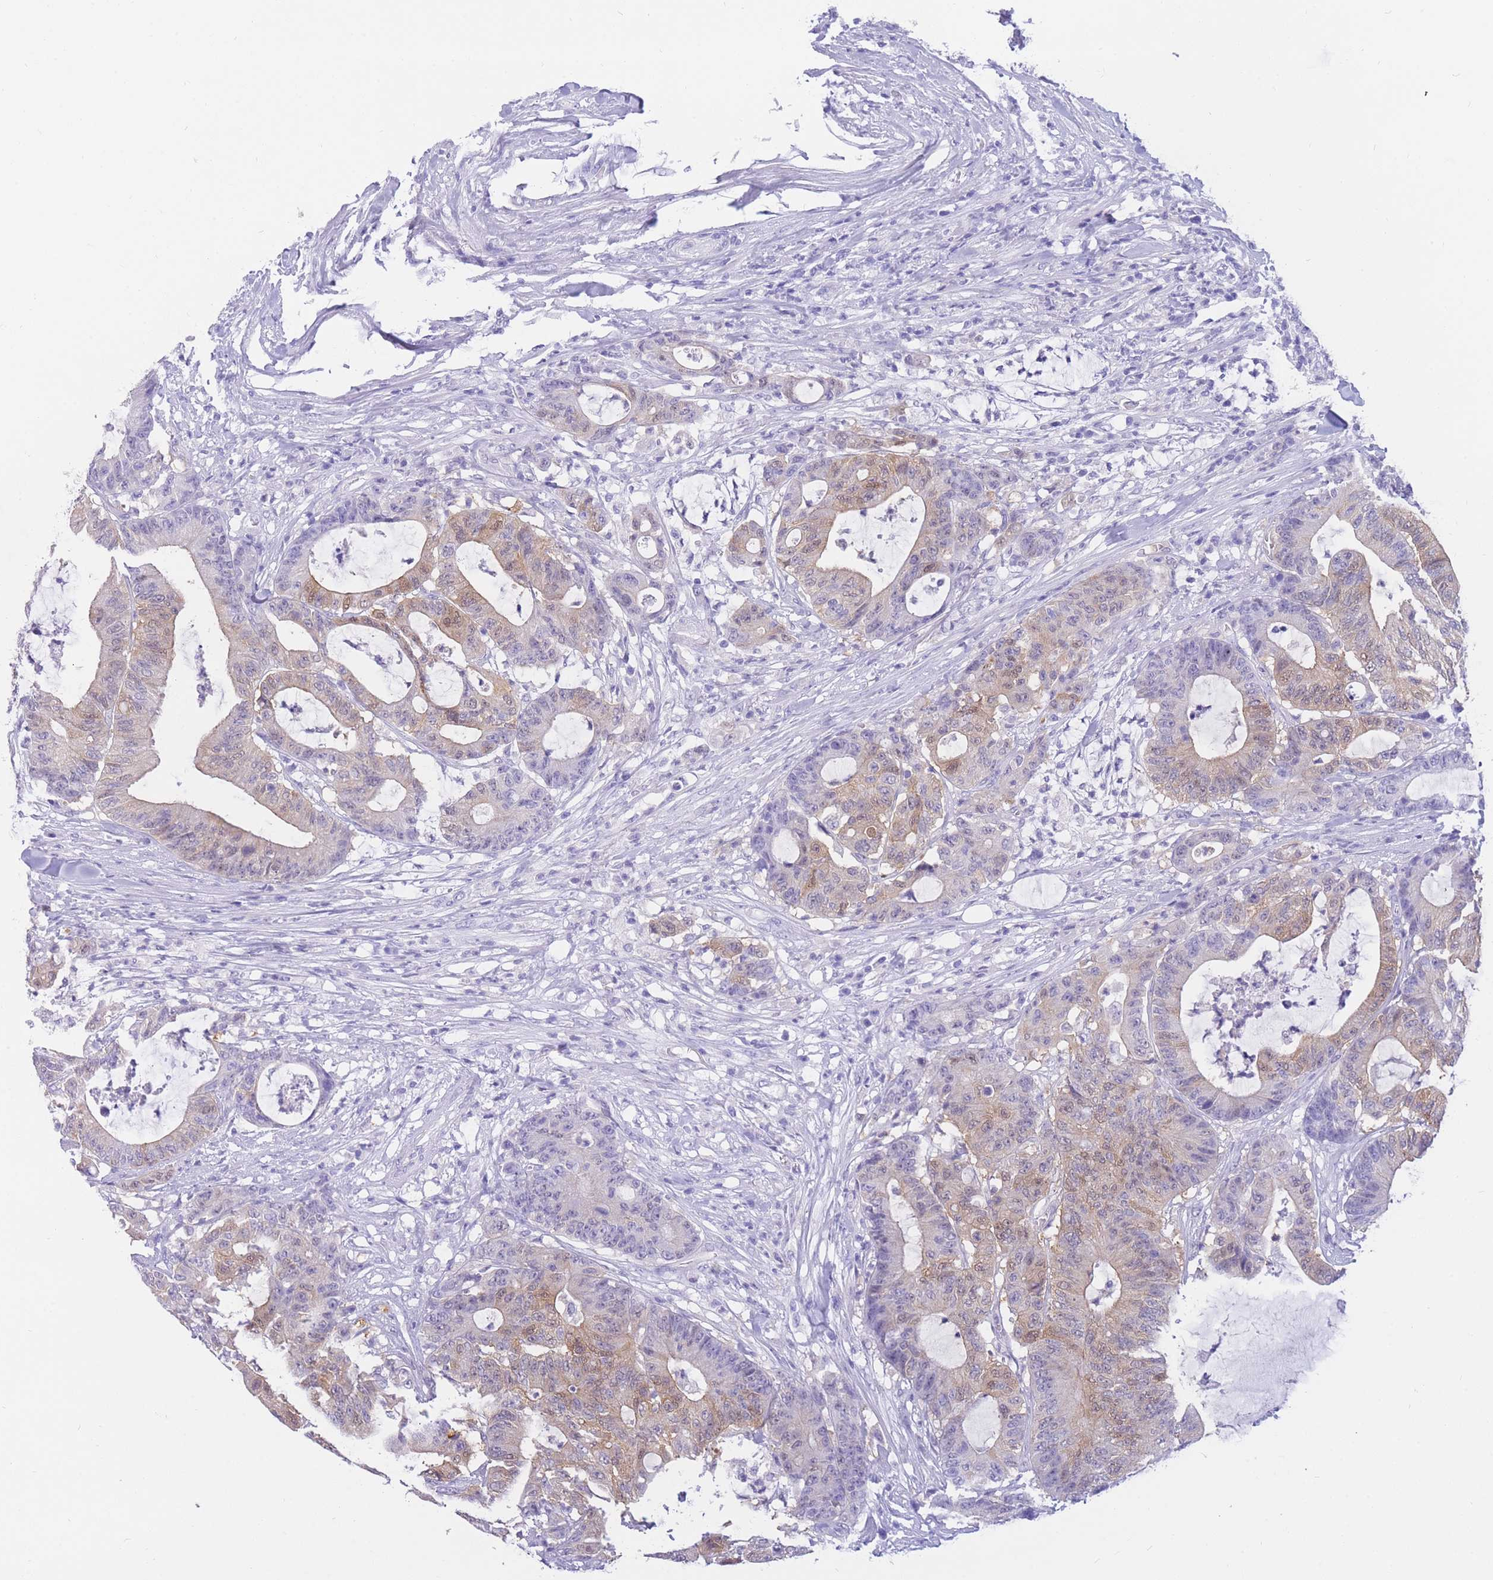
{"staining": {"intensity": "weak", "quantity": "25%-75%", "location": "cytoplasmic/membranous,nuclear"}, "tissue": "colorectal cancer", "cell_type": "Tumor cells", "image_type": "cancer", "snomed": [{"axis": "morphology", "description": "Adenocarcinoma, NOS"}, {"axis": "topography", "description": "Colon"}], "caption": "This is a photomicrograph of IHC staining of adenocarcinoma (colorectal), which shows weak positivity in the cytoplasmic/membranous and nuclear of tumor cells.", "gene": "SULT1A1", "patient": {"sex": "female", "age": 84}}